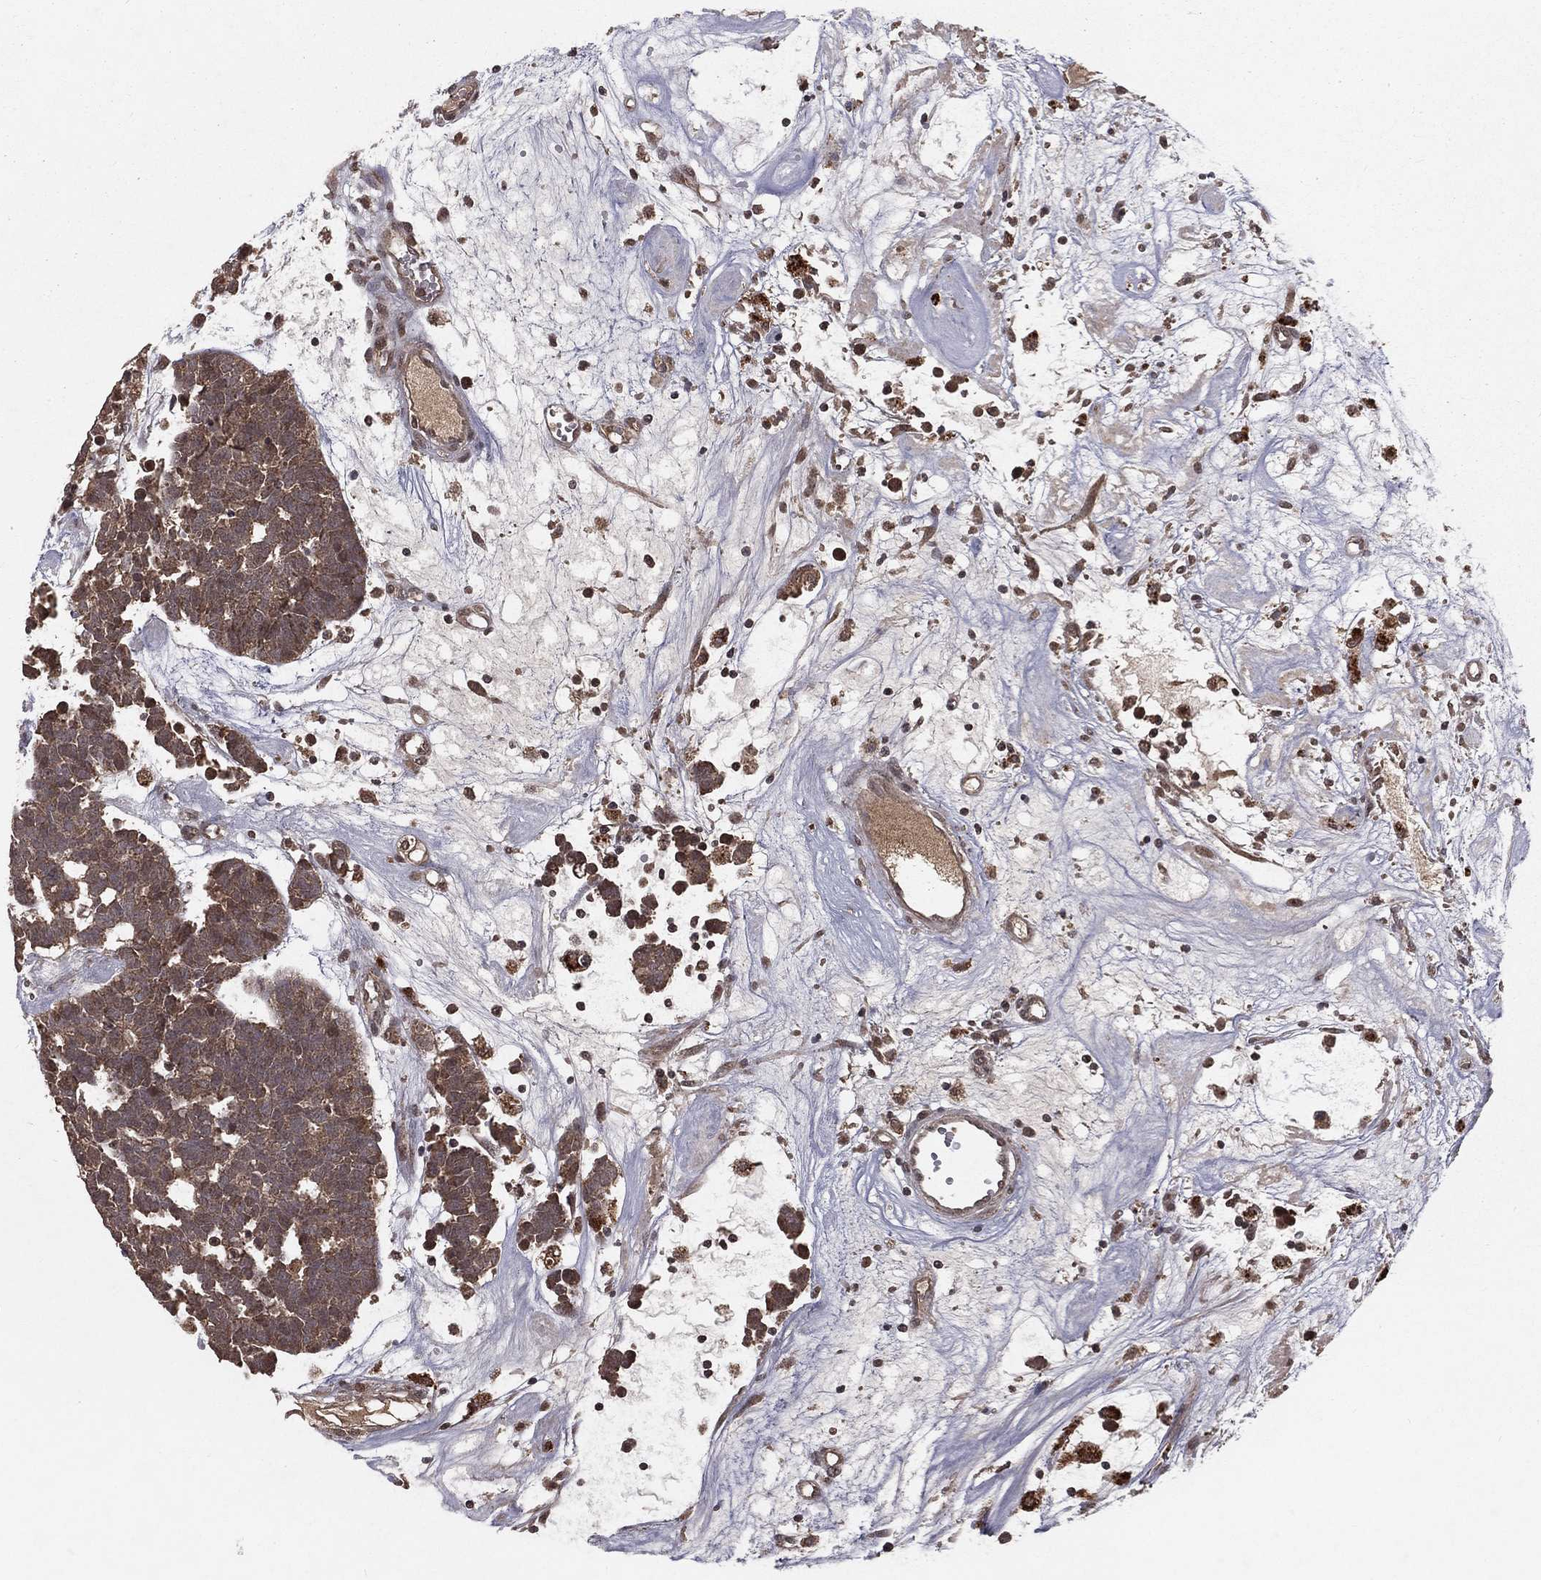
{"staining": {"intensity": "weak", "quantity": ">75%", "location": "cytoplasmic/membranous"}, "tissue": "head and neck cancer", "cell_type": "Tumor cells", "image_type": "cancer", "snomed": [{"axis": "morphology", "description": "Adenocarcinoma, NOS"}, {"axis": "topography", "description": "Head-Neck"}], "caption": "There is low levels of weak cytoplasmic/membranous expression in tumor cells of head and neck adenocarcinoma, as demonstrated by immunohistochemical staining (brown color).", "gene": "ZDHHC15", "patient": {"sex": "female", "age": 81}}